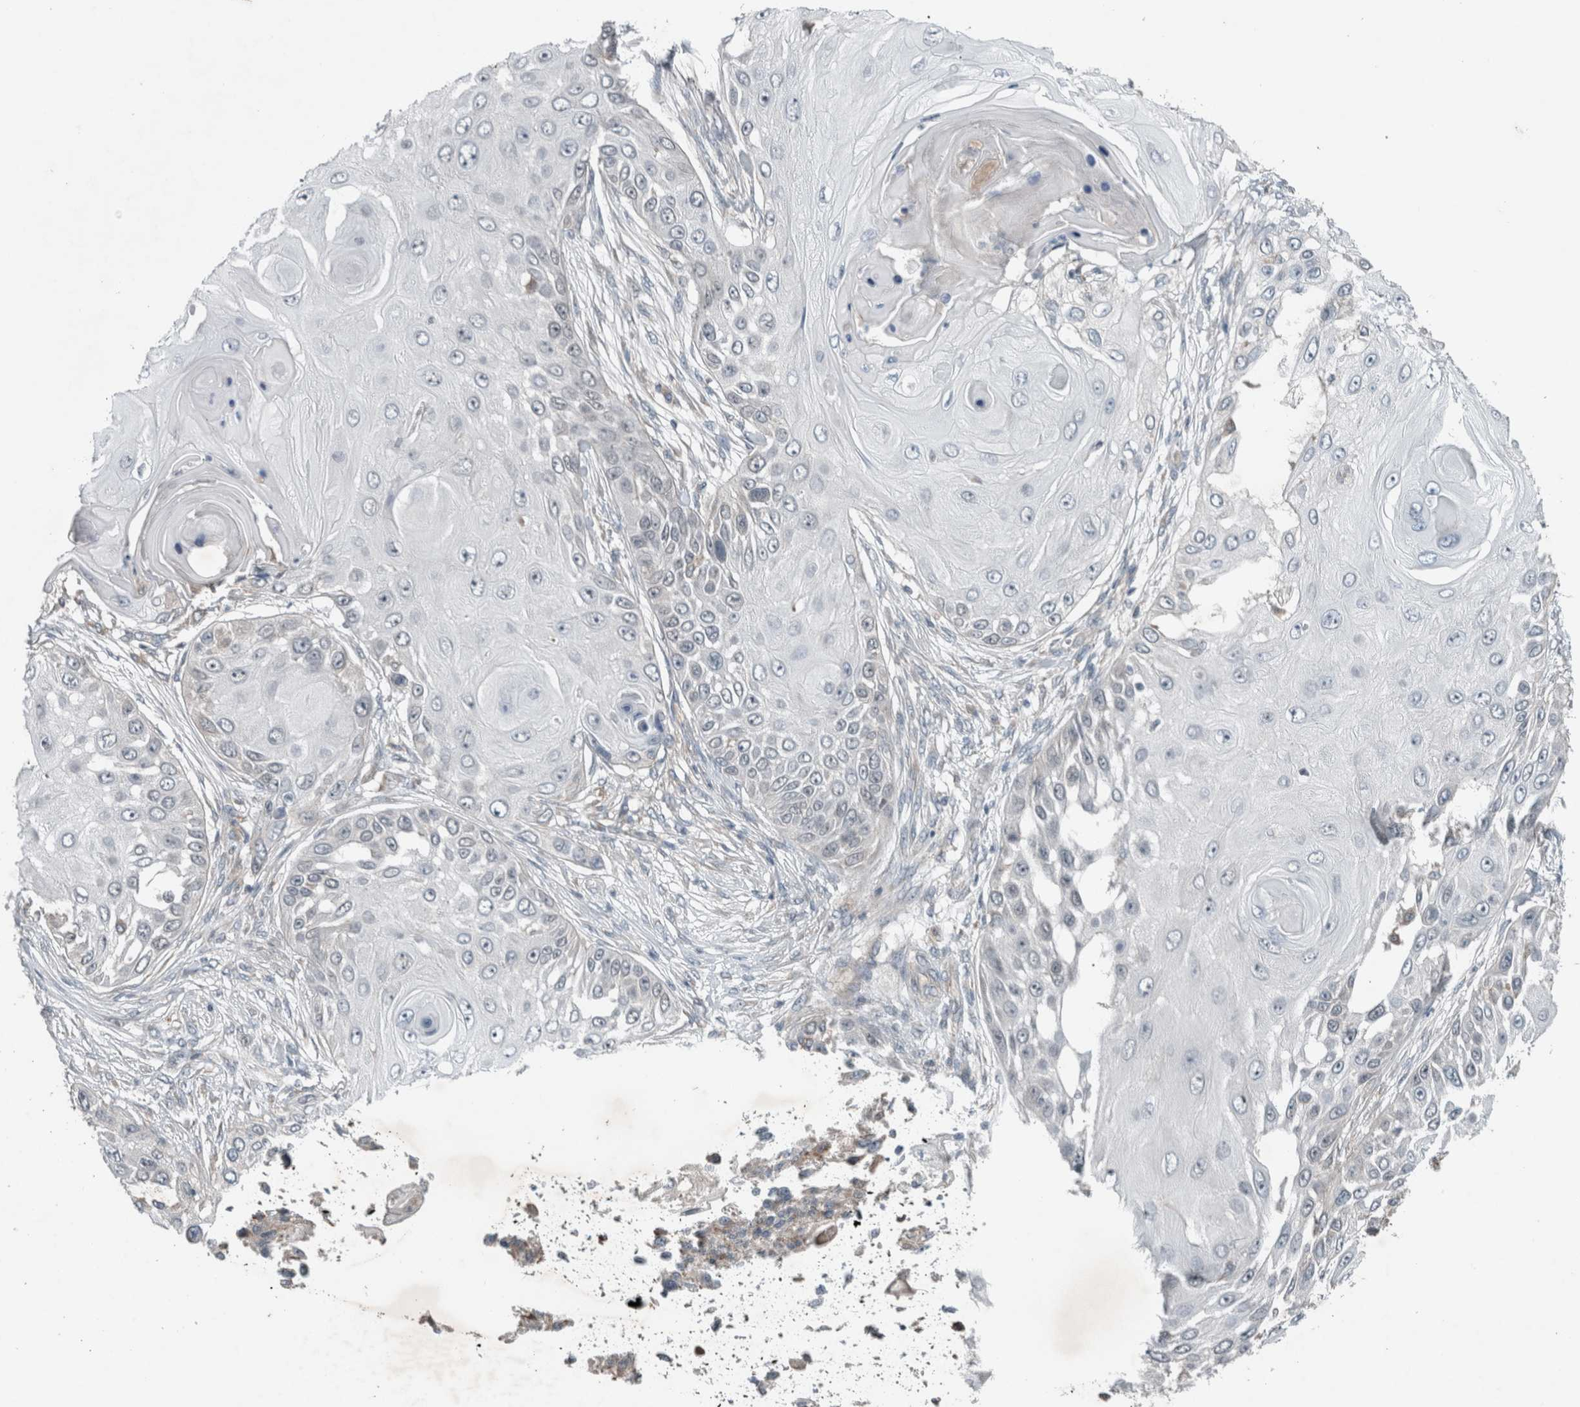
{"staining": {"intensity": "negative", "quantity": "none", "location": "none"}, "tissue": "skin cancer", "cell_type": "Tumor cells", "image_type": "cancer", "snomed": [{"axis": "morphology", "description": "Squamous cell carcinoma, NOS"}, {"axis": "topography", "description": "Skin"}], "caption": "IHC photomicrograph of human skin cancer stained for a protein (brown), which demonstrates no positivity in tumor cells.", "gene": "JADE2", "patient": {"sex": "female", "age": 44}}